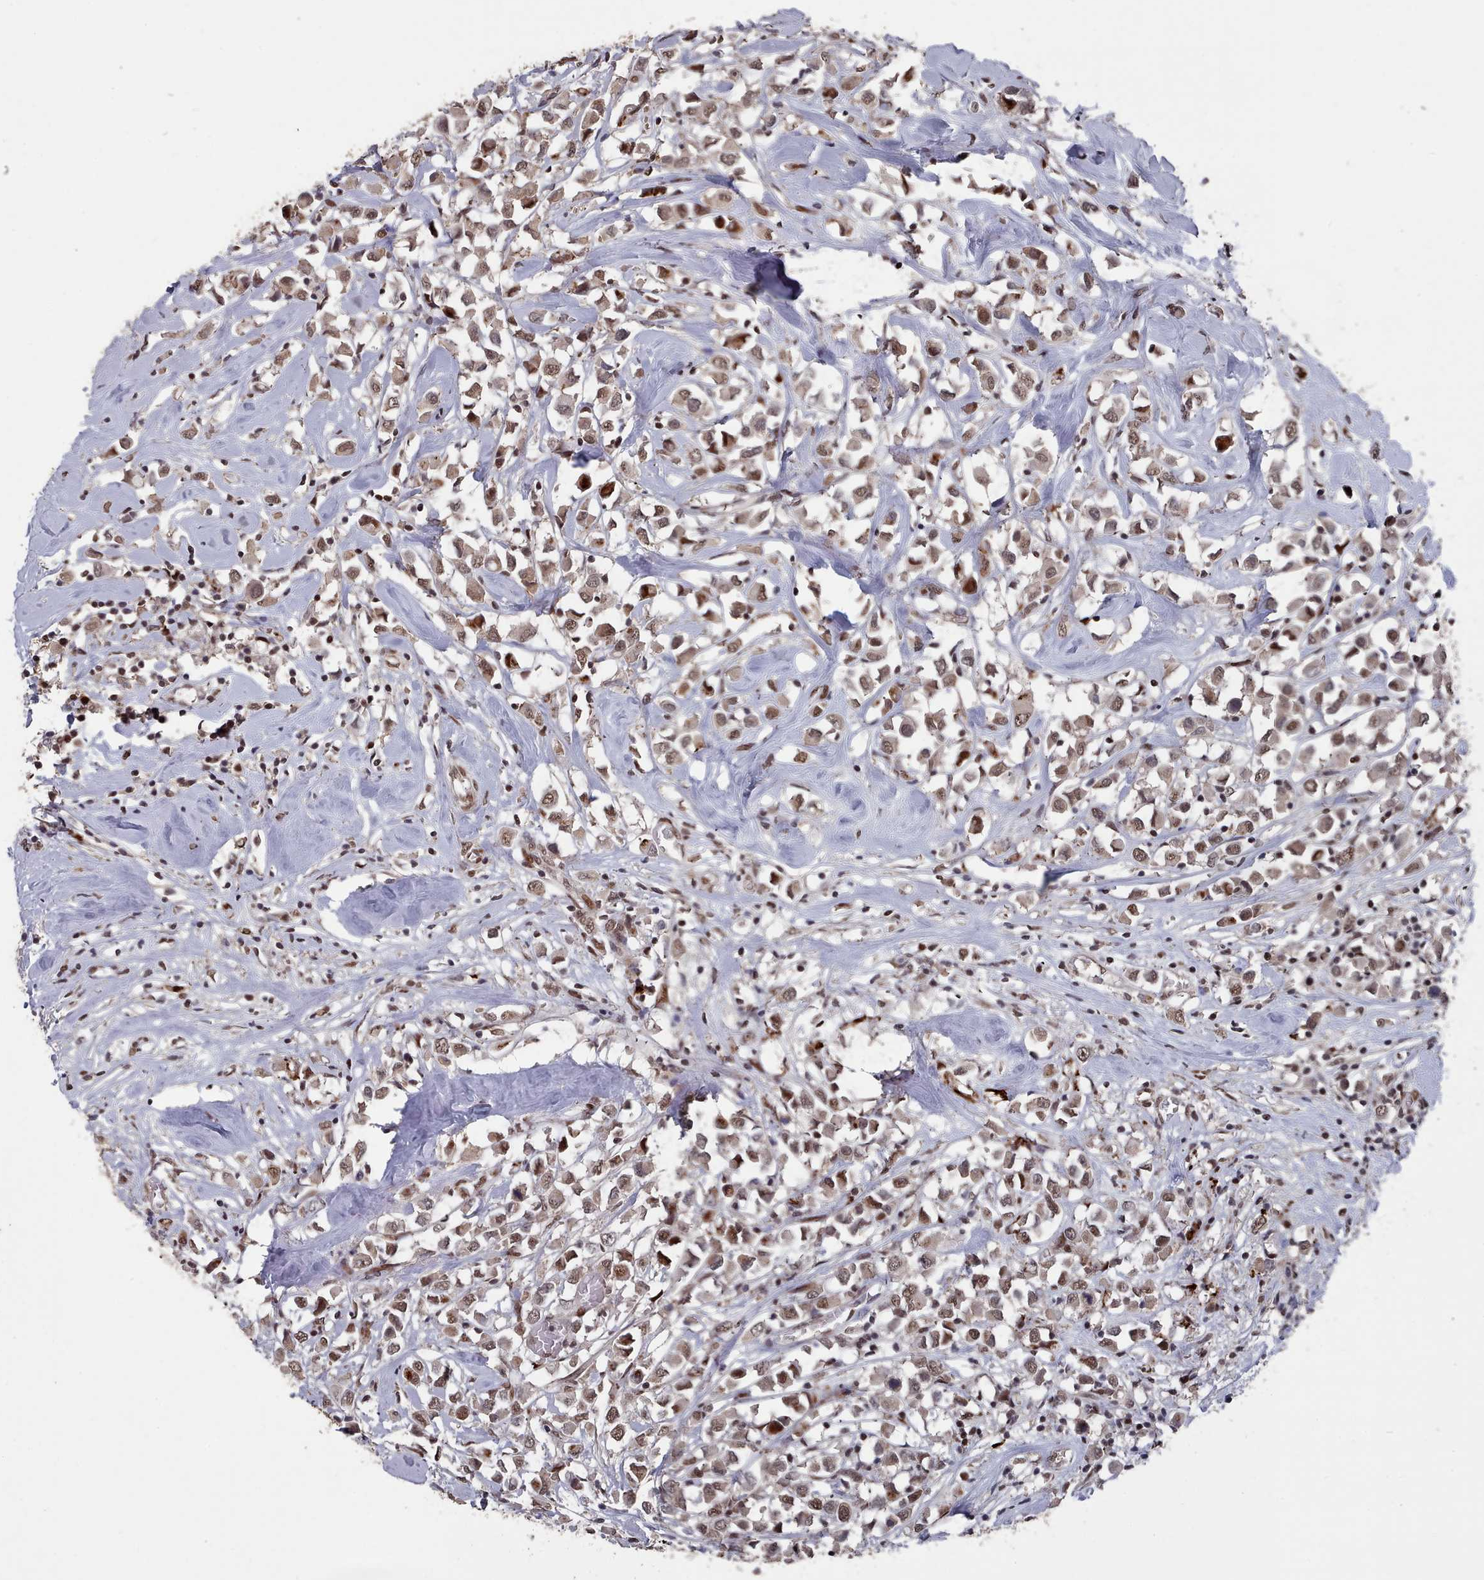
{"staining": {"intensity": "moderate", "quantity": ">75%", "location": "nuclear"}, "tissue": "breast cancer", "cell_type": "Tumor cells", "image_type": "cancer", "snomed": [{"axis": "morphology", "description": "Duct carcinoma"}, {"axis": "topography", "description": "Breast"}], "caption": "An immunohistochemistry (IHC) micrograph of tumor tissue is shown. Protein staining in brown labels moderate nuclear positivity in invasive ductal carcinoma (breast) within tumor cells.", "gene": "PNRC2", "patient": {"sex": "female", "age": 61}}